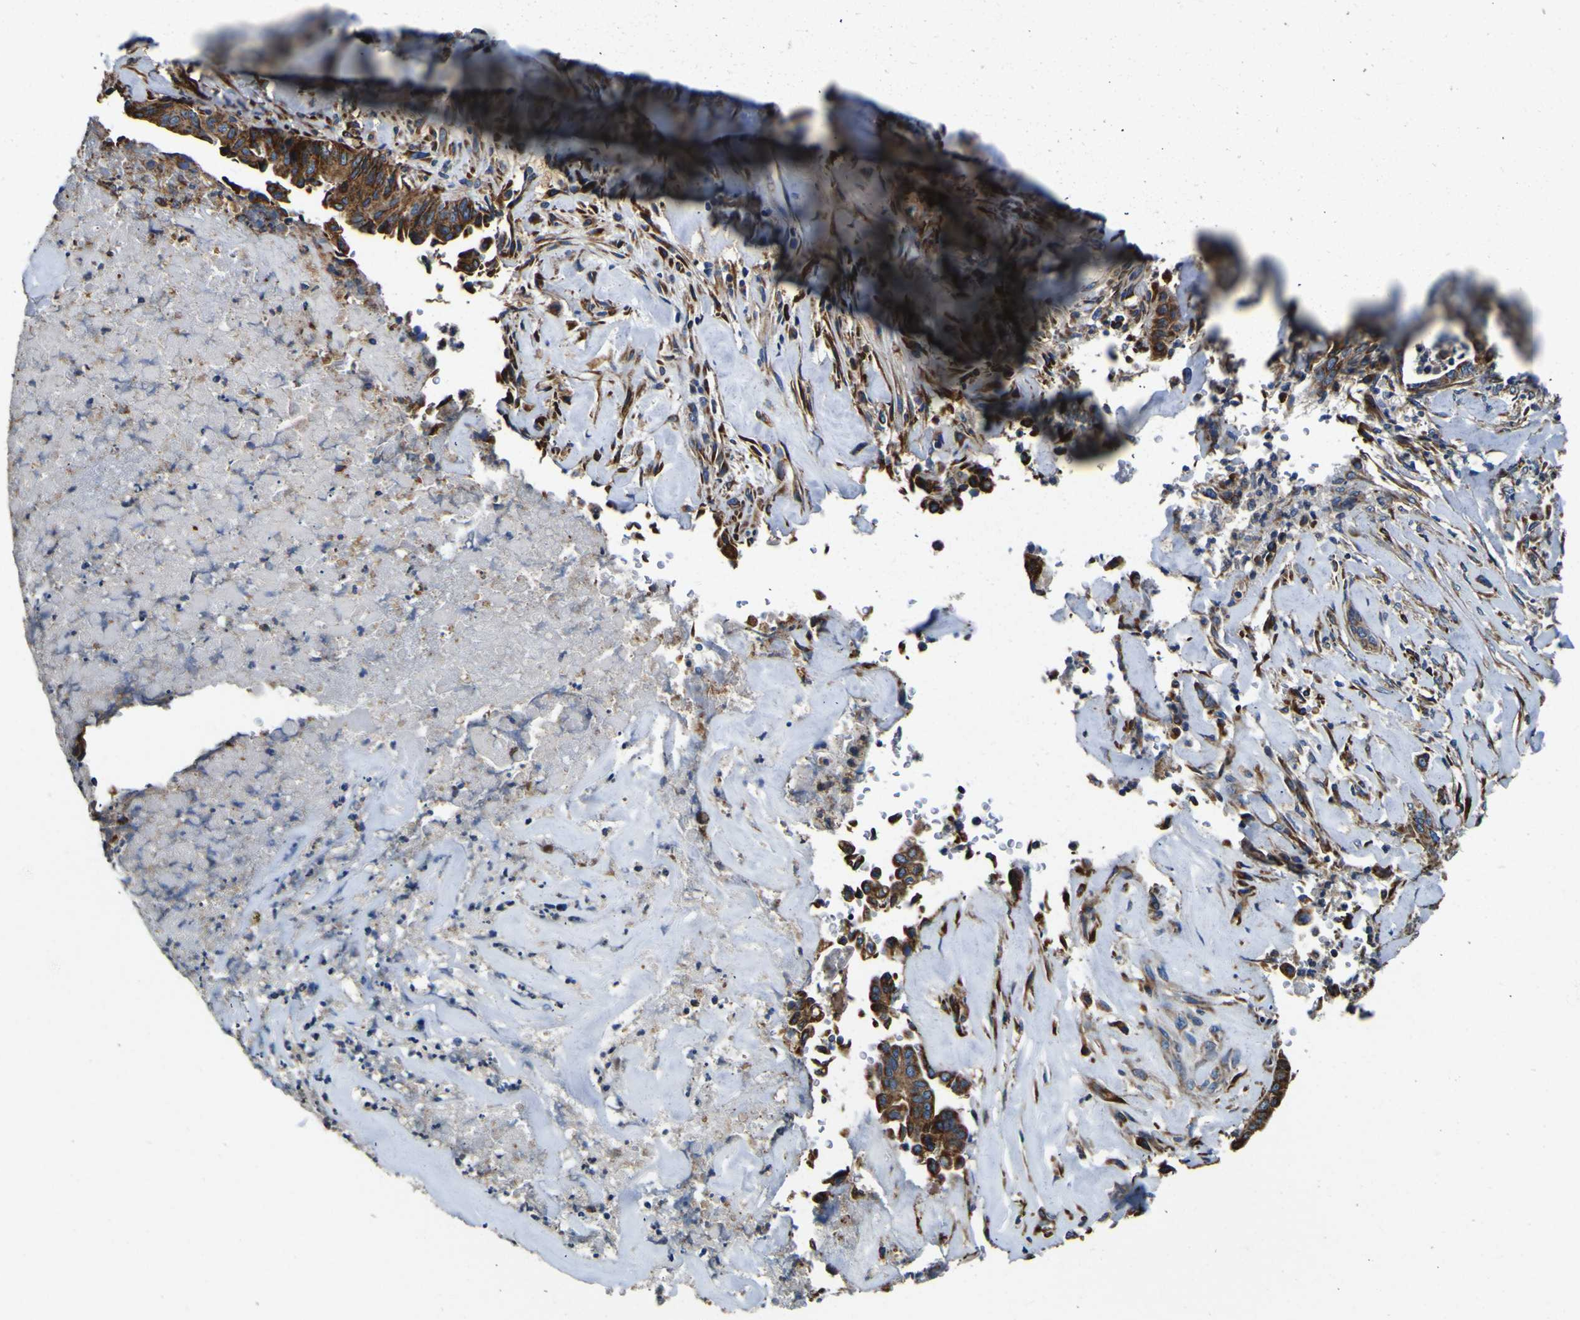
{"staining": {"intensity": "moderate", "quantity": ">75%", "location": "cytoplasmic/membranous"}, "tissue": "liver cancer", "cell_type": "Tumor cells", "image_type": "cancer", "snomed": [{"axis": "morphology", "description": "Cholangiocarcinoma"}, {"axis": "topography", "description": "Liver"}], "caption": "Protein expression analysis of liver cancer displays moderate cytoplasmic/membranous positivity in about >75% of tumor cells.", "gene": "INPP5A", "patient": {"sex": "female", "age": 67}}